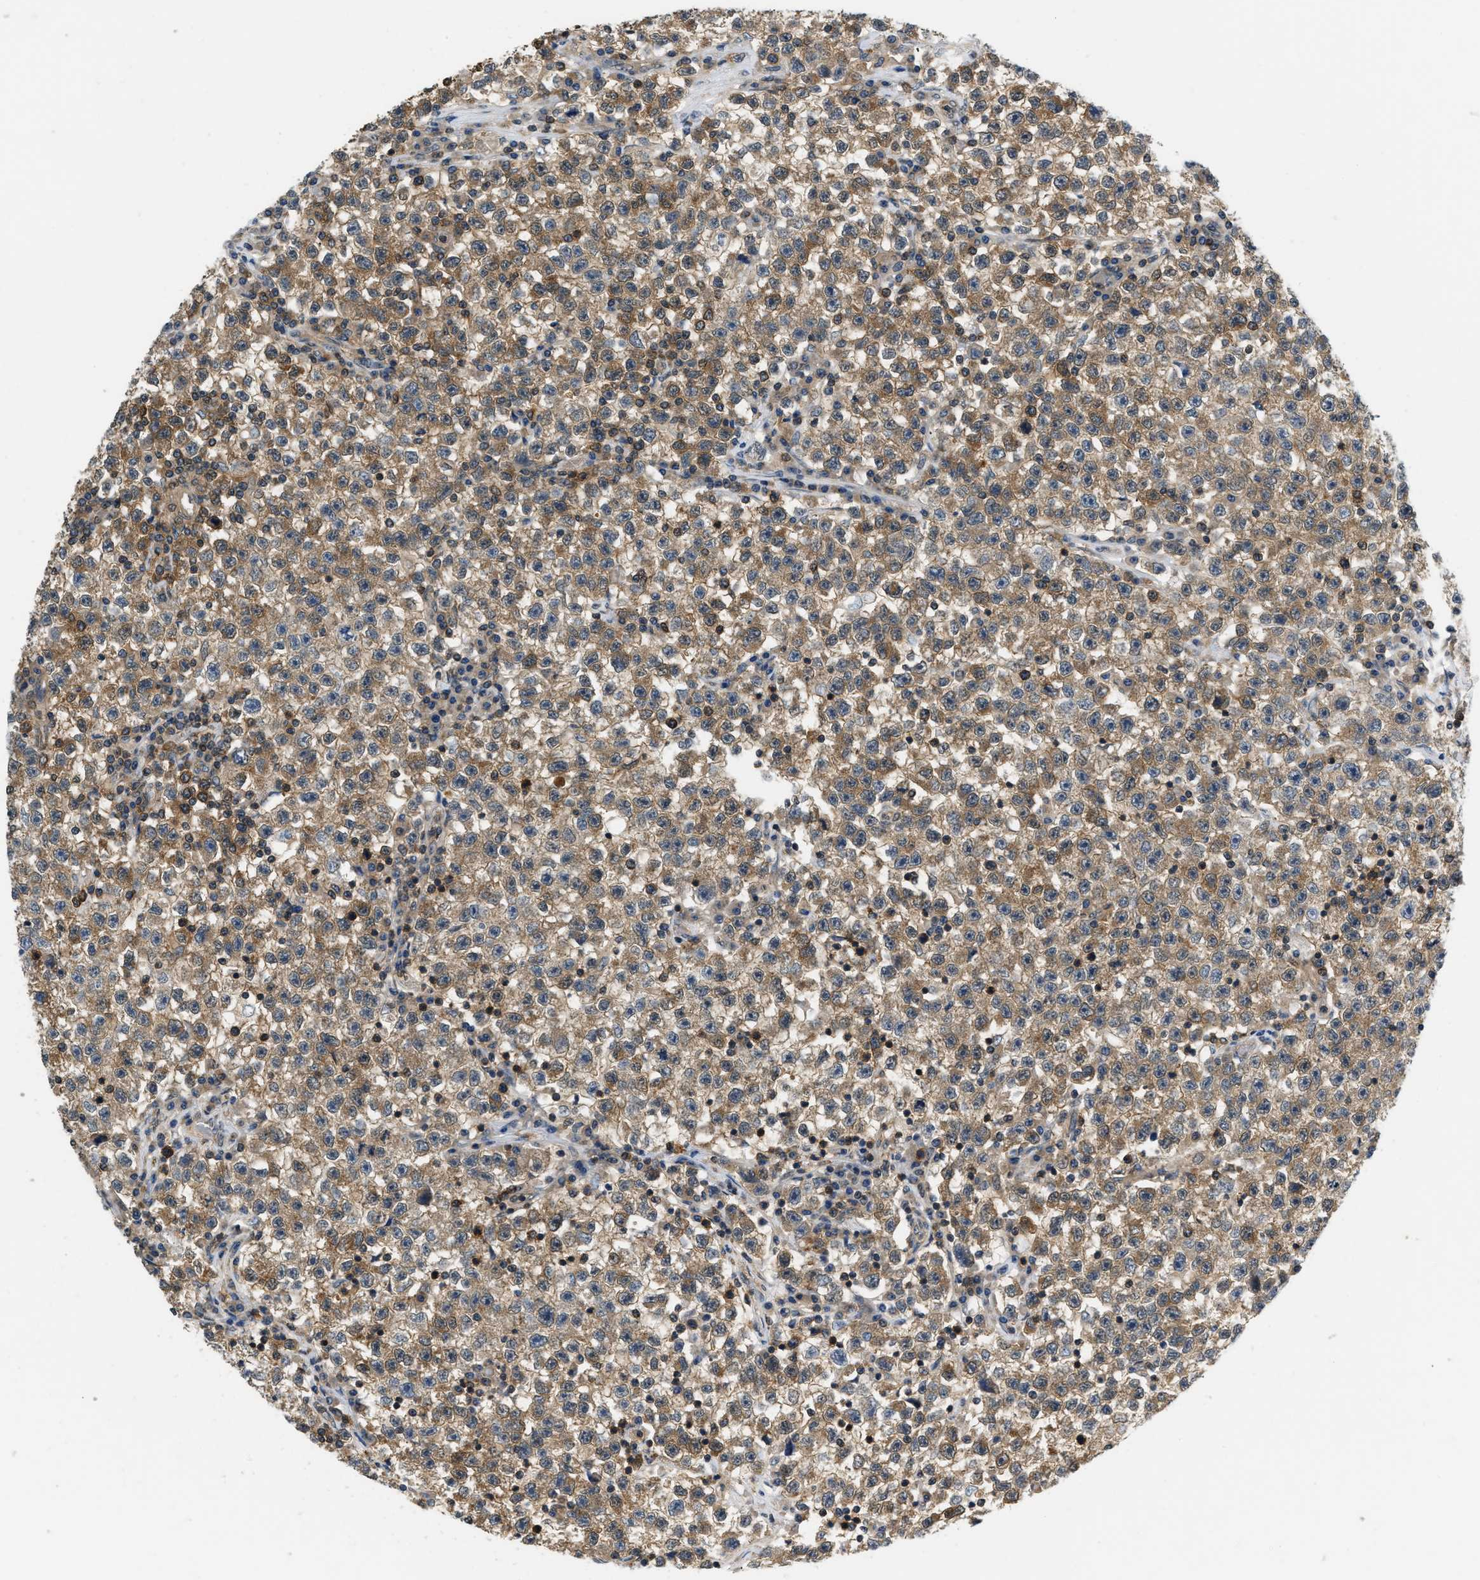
{"staining": {"intensity": "moderate", "quantity": ">75%", "location": "cytoplasmic/membranous"}, "tissue": "testis cancer", "cell_type": "Tumor cells", "image_type": "cancer", "snomed": [{"axis": "morphology", "description": "Seminoma, NOS"}, {"axis": "topography", "description": "Testis"}], "caption": "The immunohistochemical stain highlights moderate cytoplasmic/membranous staining in tumor cells of testis seminoma tissue.", "gene": "EIF4EBP2", "patient": {"sex": "male", "age": 22}}